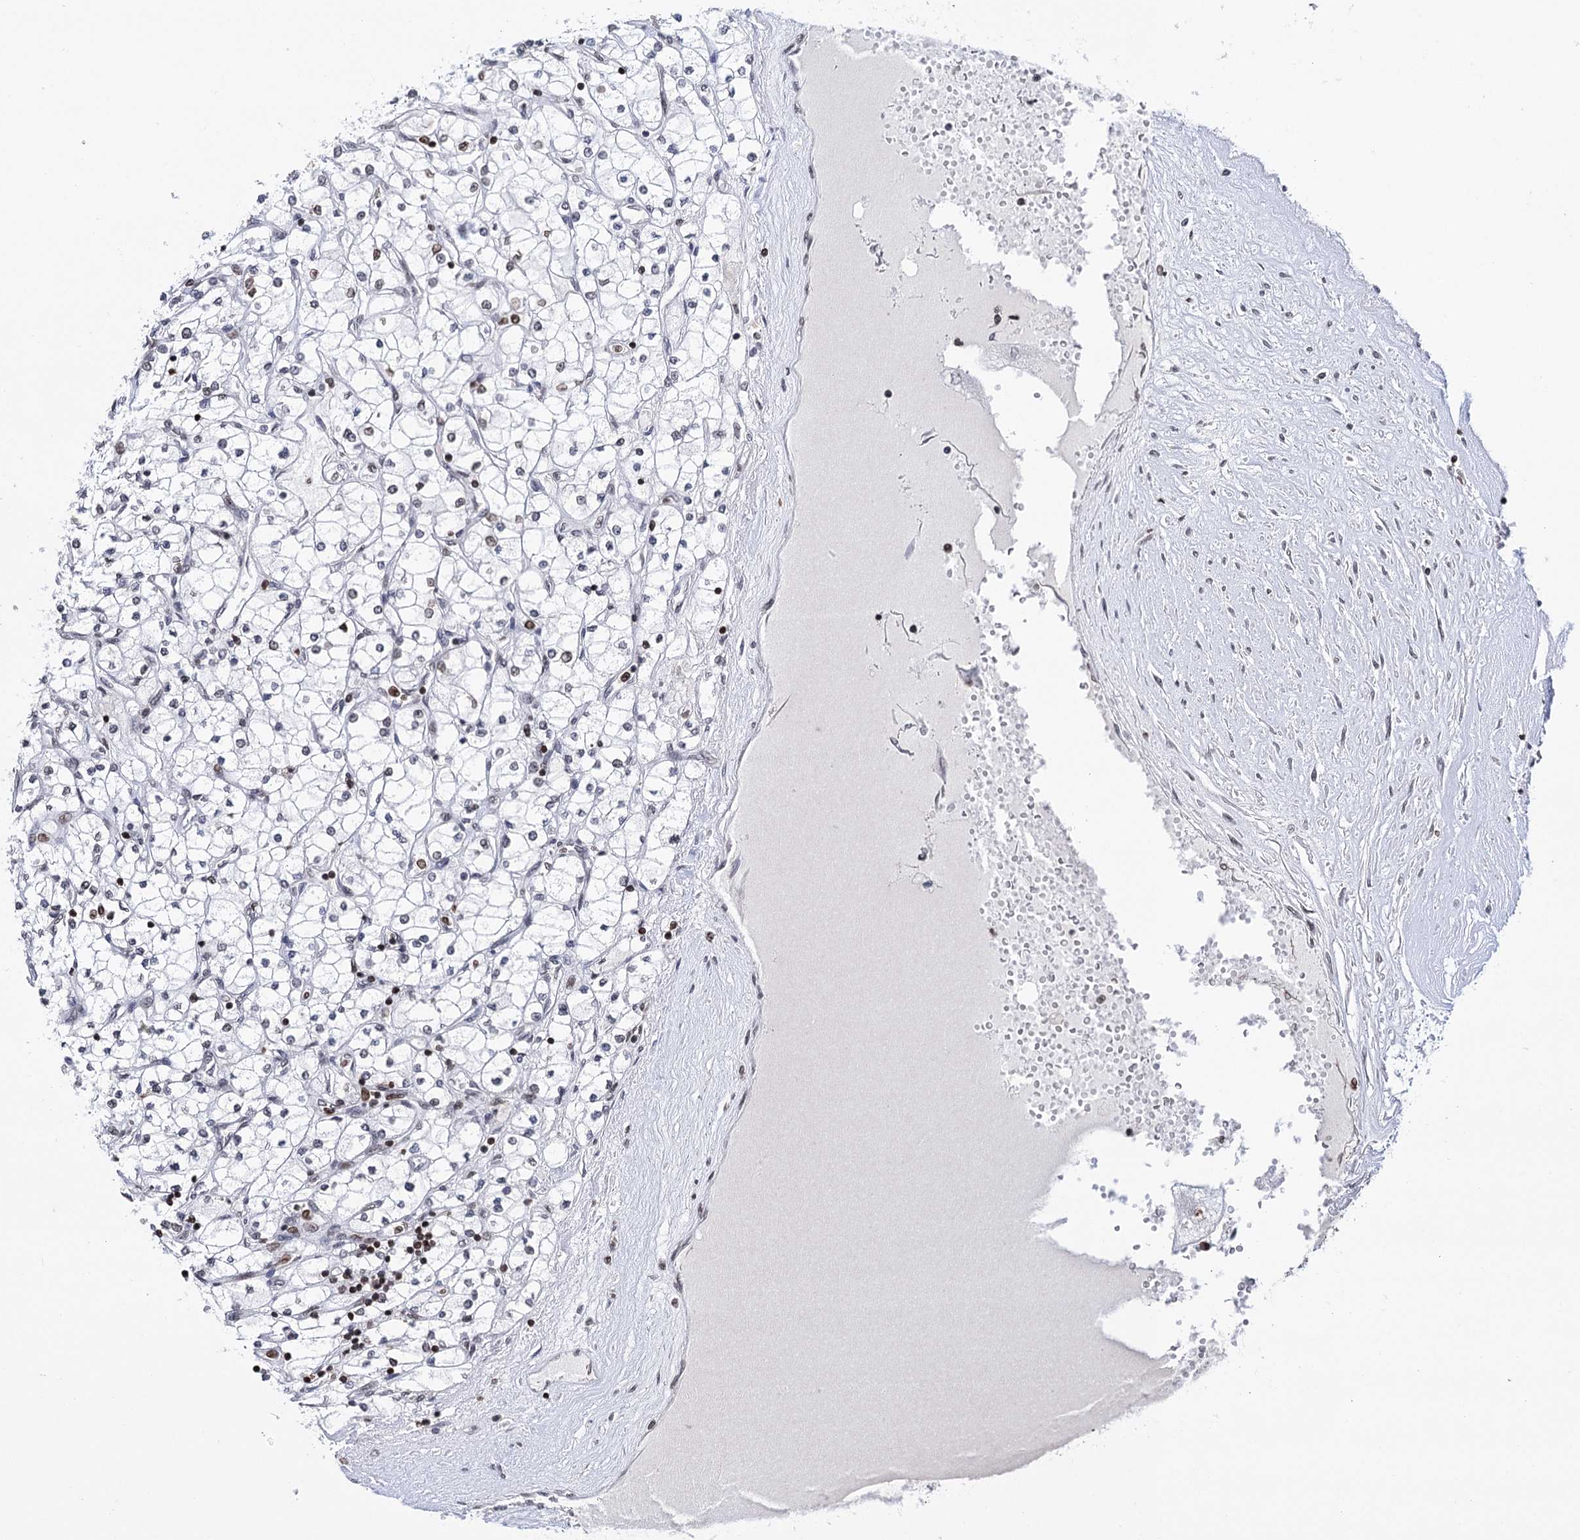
{"staining": {"intensity": "weak", "quantity": "<25%", "location": "nuclear"}, "tissue": "renal cancer", "cell_type": "Tumor cells", "image_type": "cancer", "snomed": [{"axis": "morphology", "description": "Adenocarcinoma, NOS"}, {"axis": "topography", "description": "Kidney"}], "caption": "DAB immunohistochemical staining of renal cancer (adenocarcinoma) demonstrates no significant expression in tumor cells.", "gene": "CCDC77", "patient": {"sex": "male", "age": 80}}